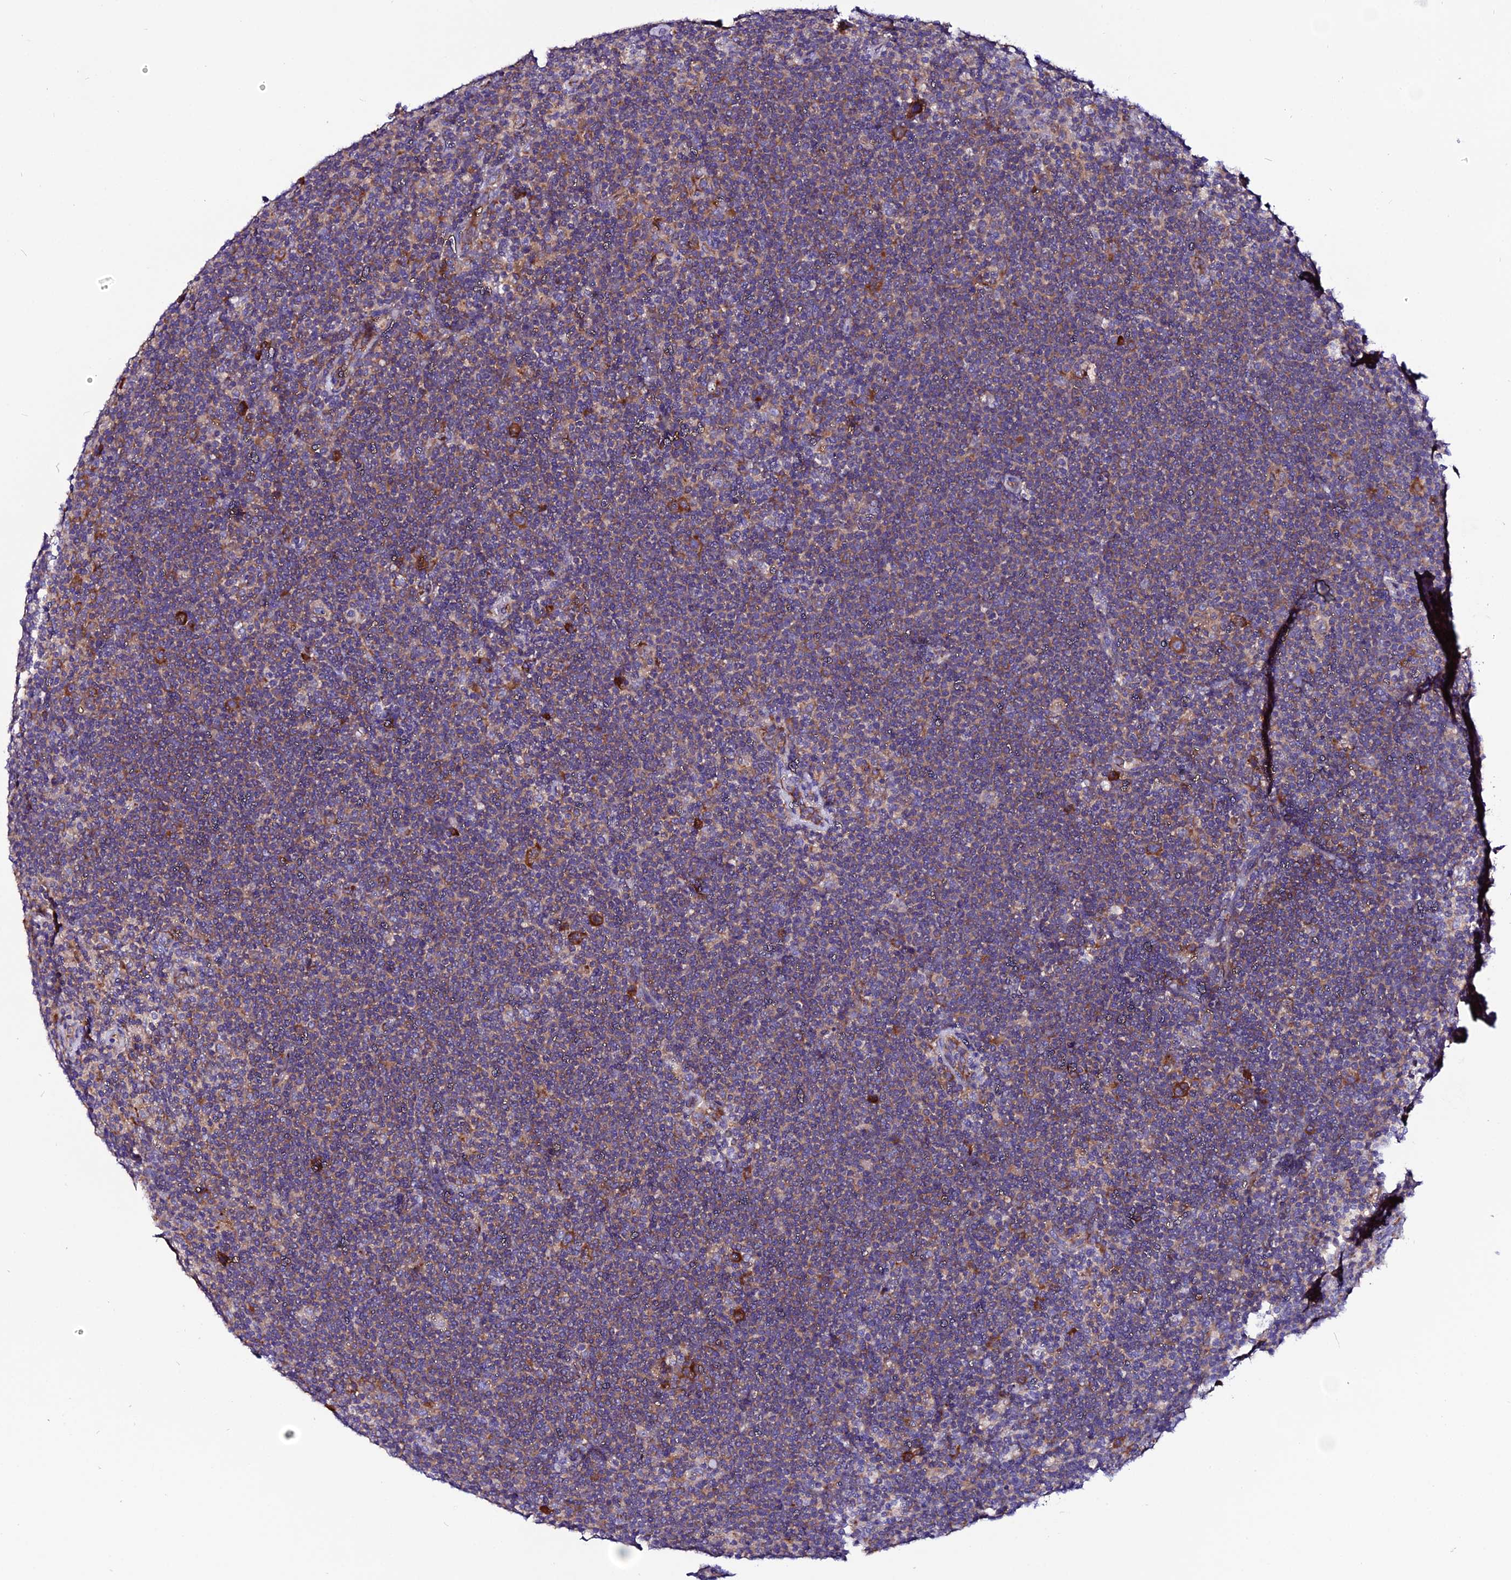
{"staining": {"intensity": "moderate", "quantity": "<25%", "location": "cytoplasmic/membranous"}, "tissue": "lymphoma", "cell_type": "Tumor cells", "image_type": "cancer", "snomed": [{"axis": "morphology", "description": "Hodgkin's disease, NOS"}, {"axis": "topography", "description": "Lymph node"}], "caption": "Immunohistochemical staining of human Hodgkin's disease shows moderate cytoplasmic/membranous protein expression in about <25% of tumor cells. (DAB IHC, brown staining for protein, blue staining for nuclei).", "gene": "EEF1G", "patient": {"sex": "female", "age": 57}}